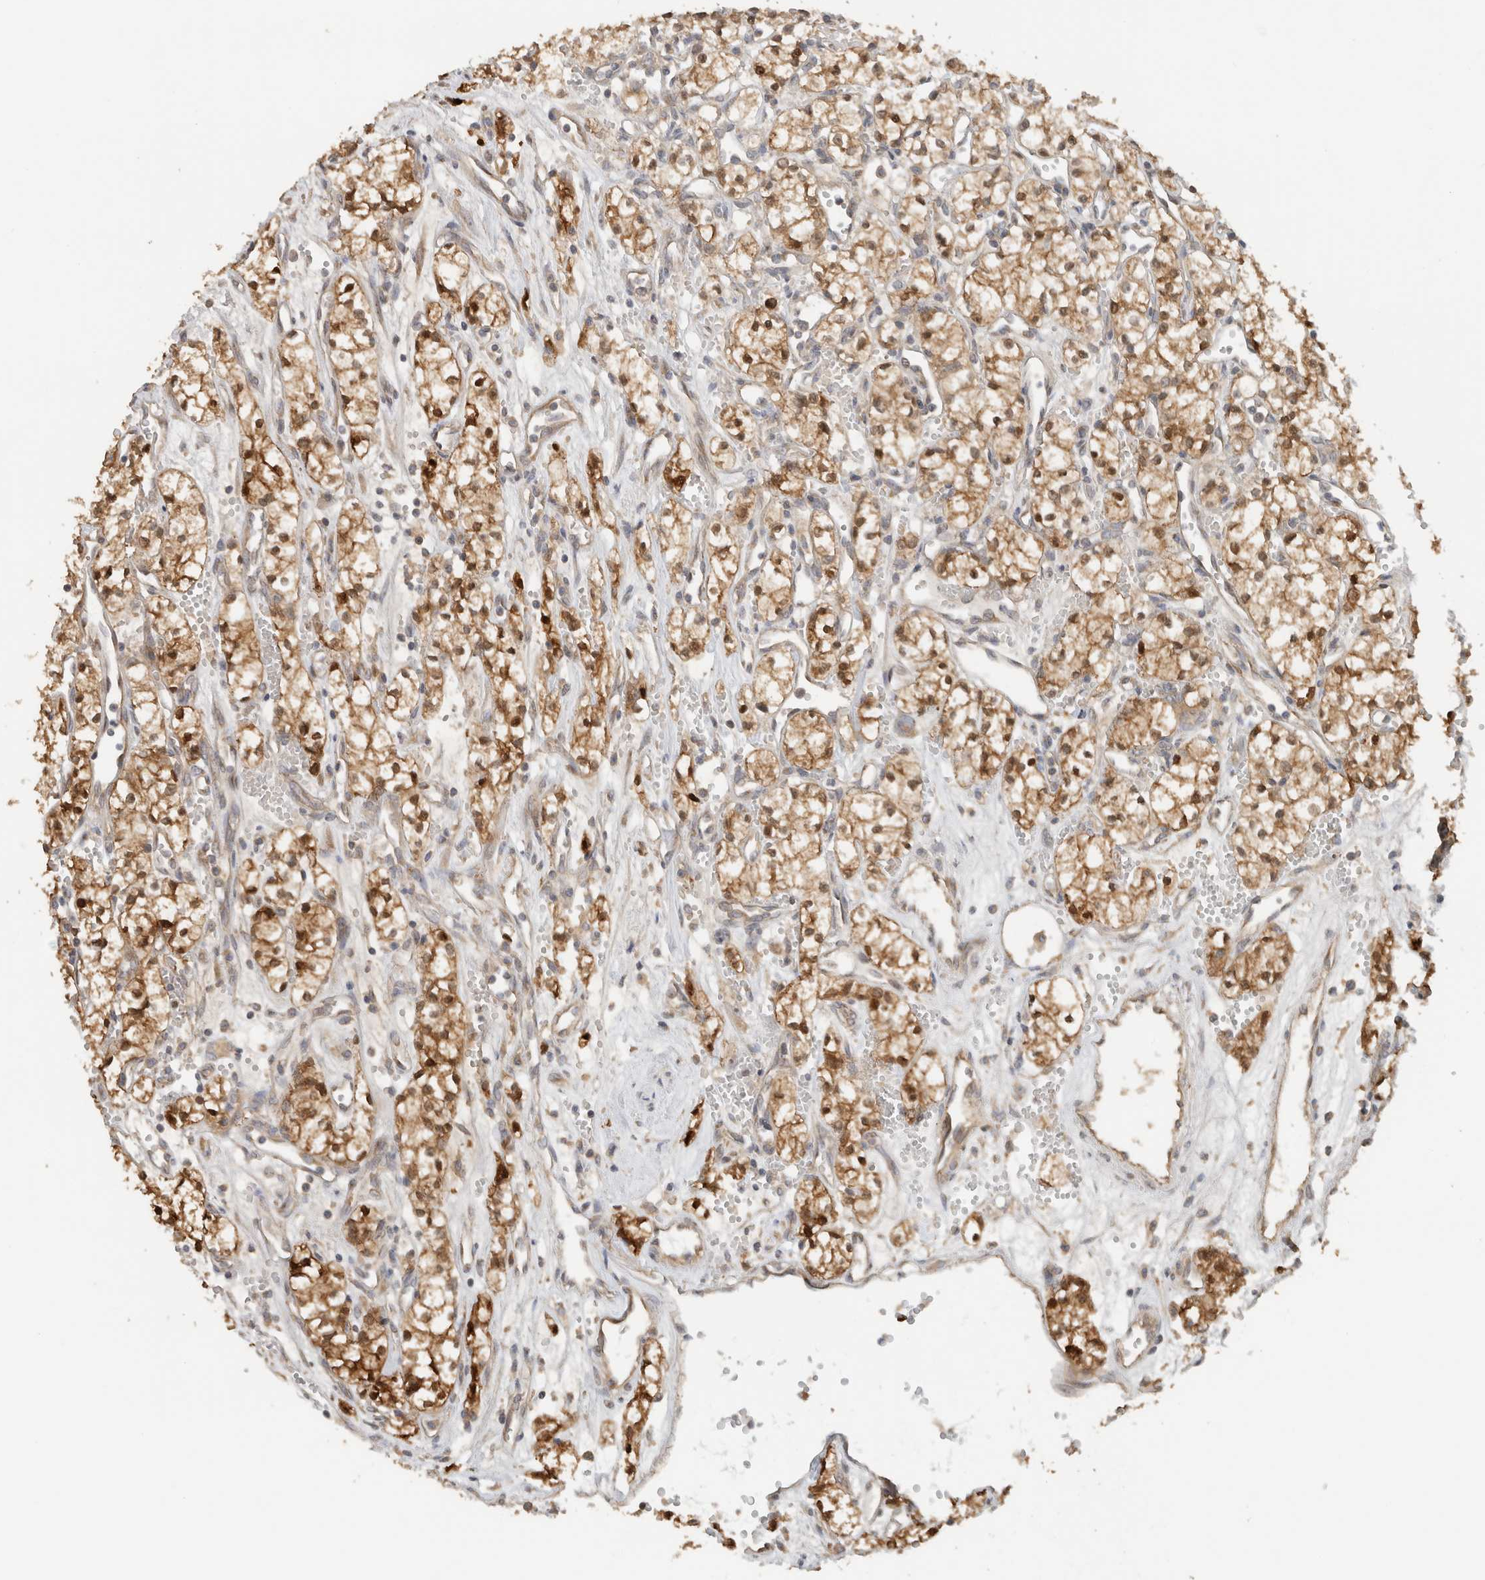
{"staining": {"intensity": "moderate", "quantity": ">75%", "location": "cytoplasmic/membranous"}, "tissue": "renal cancer", "cell_type": "Tumor cells", "image_type": "cancer", "snomed": [{"axis": "morphology", "description": "Adenocarcinoma, NOS"}, {"axis": "topography", "description": "Kidney"}], "caption": "Human renal cancer stained with a brown dye displays moderate cytoplasmic/membranous positive expression in approximately >75% of tumor cells.", "gene": "PUM1", "patient": {"sex": "male", "age": 59}}